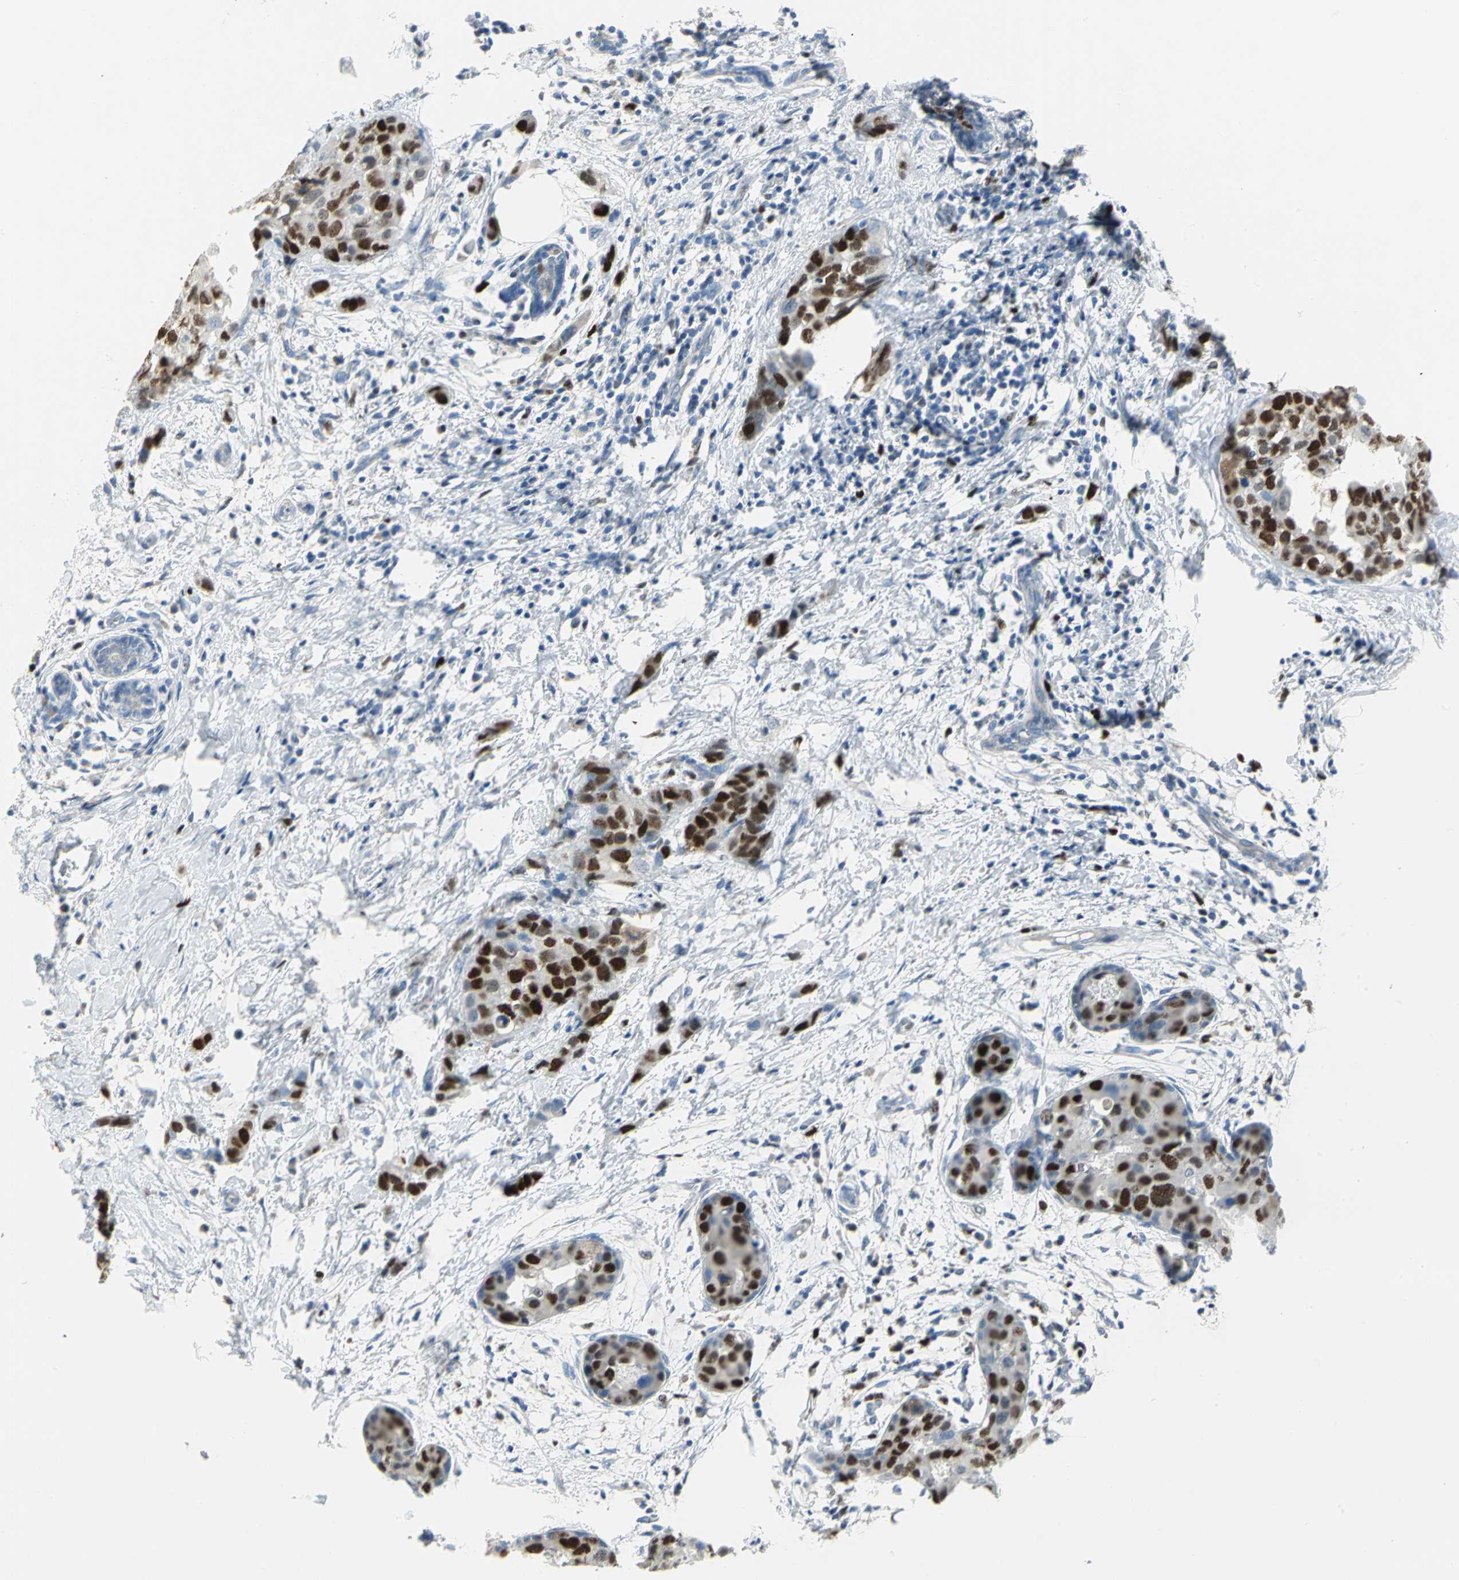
{"staining": {"intensity": "strong", "quantity": ">75%", "location": "nuclear"}, "tissue": "breast cancer", "cell_type": "Tumor cells", "image_type": "cancer", "snomed": [{"axis": "morphology", "description": "Normal tissue, NOS"}, {"axis": "morphology", "description": "Duct carcinoma"}, {"axis": "topography", "description": "Breast"}], "caption": "This is a micrograph of immunohistochemistry (IHC) staining of breast infiltrating ductal carcinoma, which shows strong expression in the nuclear of tumor cells.", "gene": "MCM4", "patient": {"sex": "female", "age": 50}}